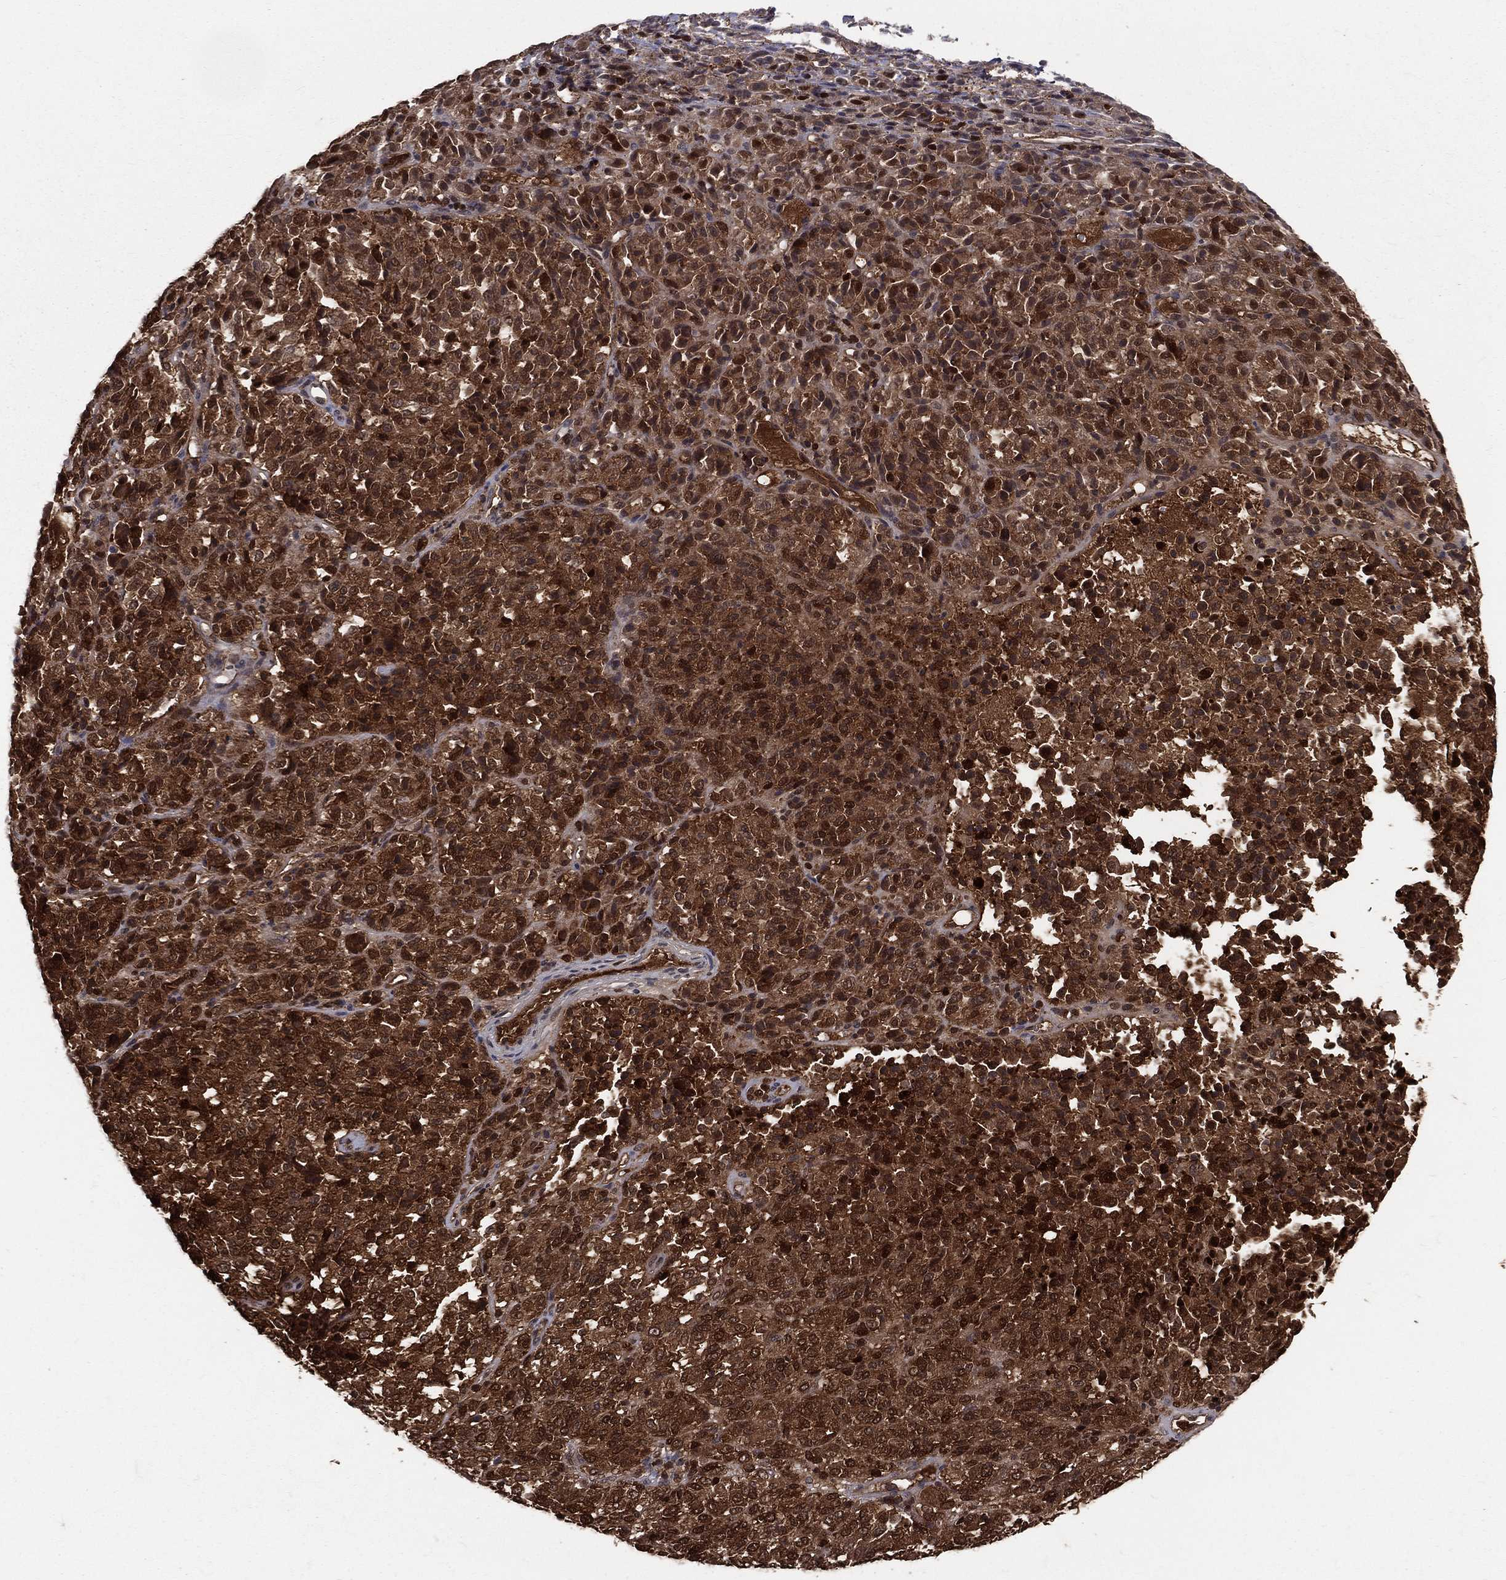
{"staining": {"intensity": "strong", "quantity": ">75%", "location": "cytoplasmic/membranous,nuclear"}, "tissue": "melanoma", "cell_type": "Tumor cells", "image_type": "cancer", "snomed": [{"axis": "morphology", "description": "Malignant melanoma, Metastatic site"}, {"axis": "topography", "description": "Brain"}], "caption": "A high-resolution photomicrograph shows IHC staining of malignant melanoma (metastatic site), which exhibits strong cytoplasmic/membranous and nuclear positivity in about >75% of tumor cells.", "gene": "ENO1", "patient": {"sex": "female", "age": 56}}